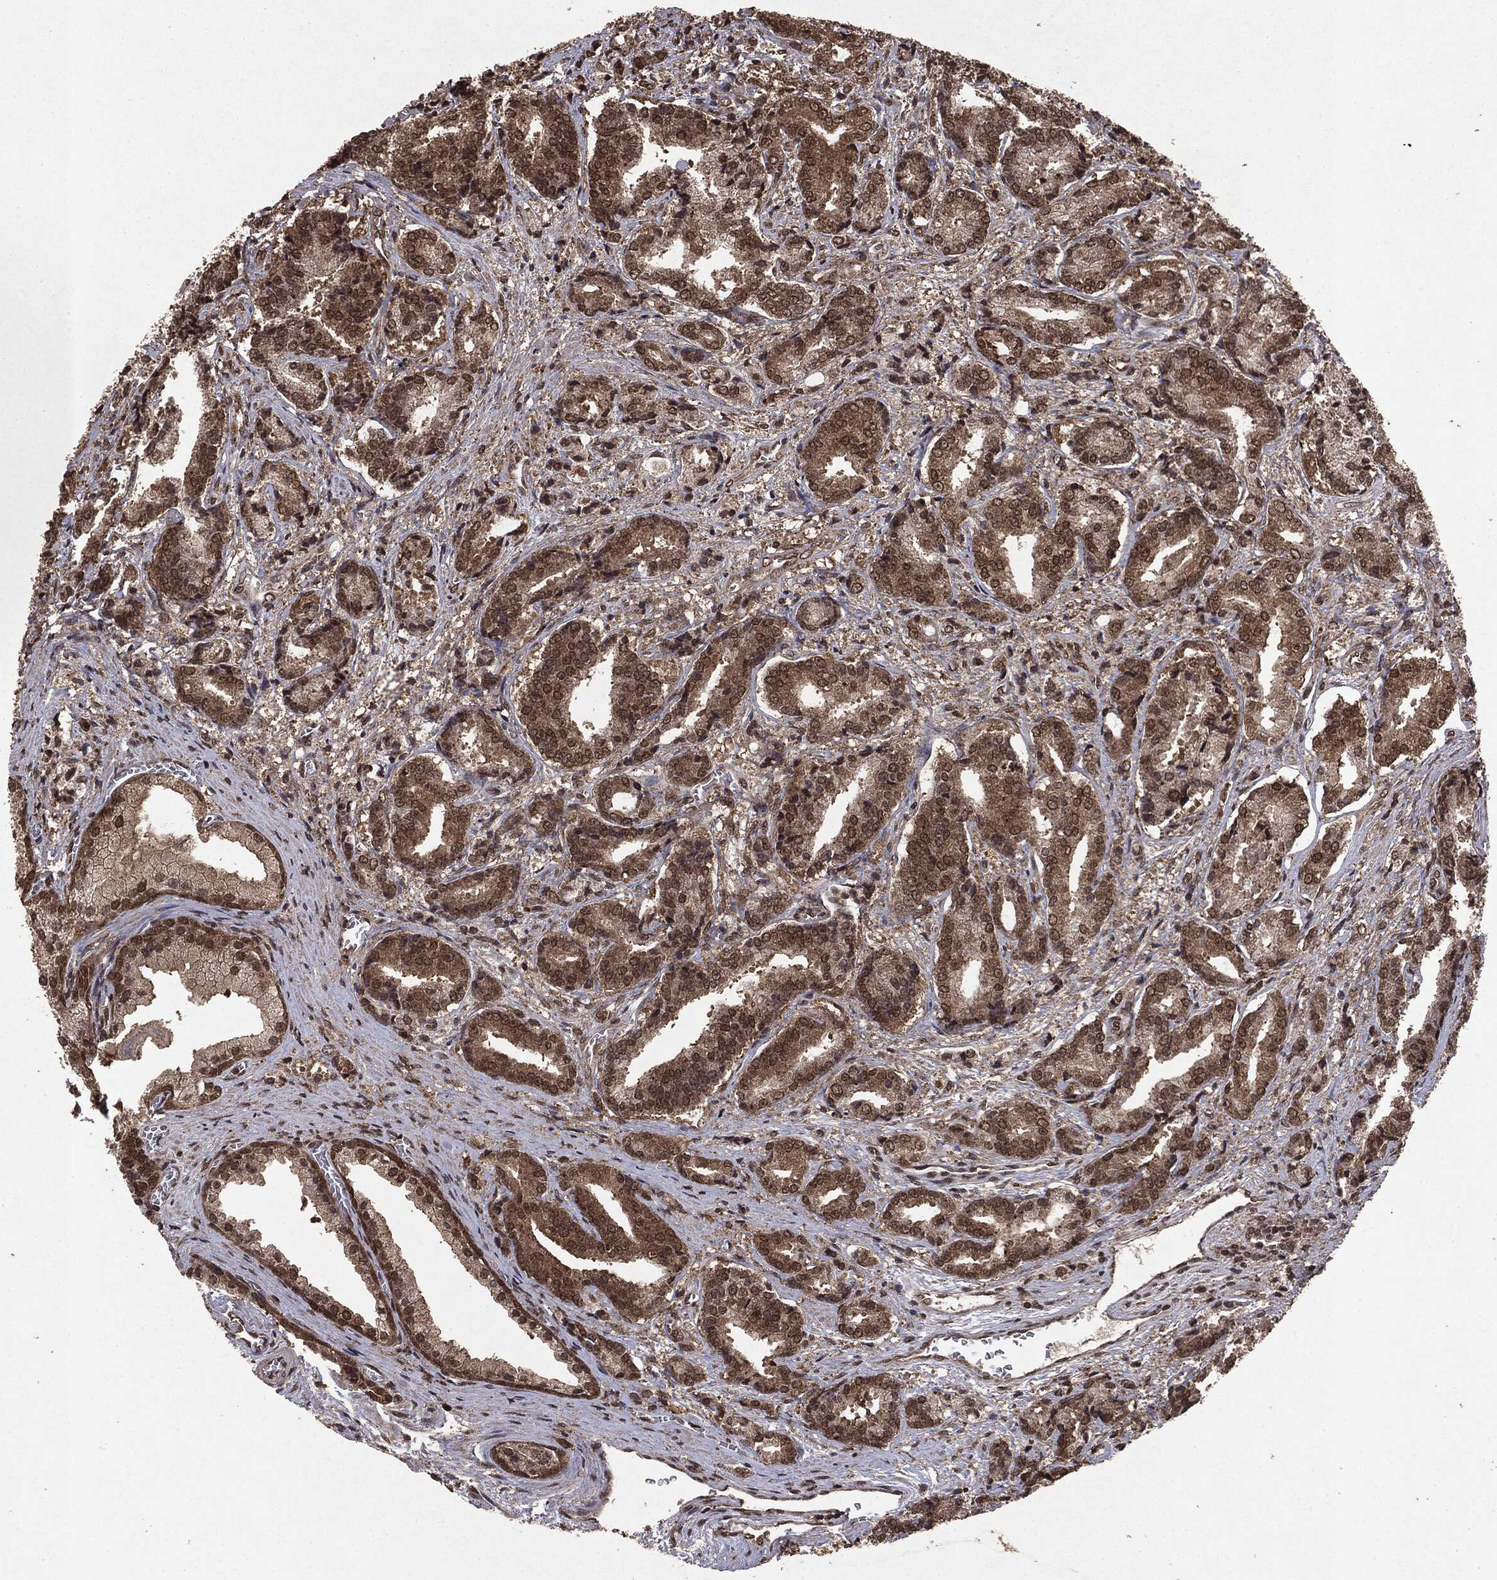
{"staining": {"intensity": "moderate", "quantity": ">75%", "location": "cytoplasmic/membranous,nuclear"}, "tissue": "prostate cancer", "cell_type": "Tumor cells", "image_type": "cancer", "snomed": [{"axis": "morphology", "description": "Adenocarcinoma, High grade"}, {"axis": "topography", "description": "Prostate and seminal vesicle, NOS"}], "caption": "Prostate cancer tissue demonstrates moderate cytoplasmic/membranous and nuclear expression in about >75% of tumor cells, visualized by immunohistochemistry.", "gene": "PEBP1", "patient": {"sex": "male", "age": 61}}